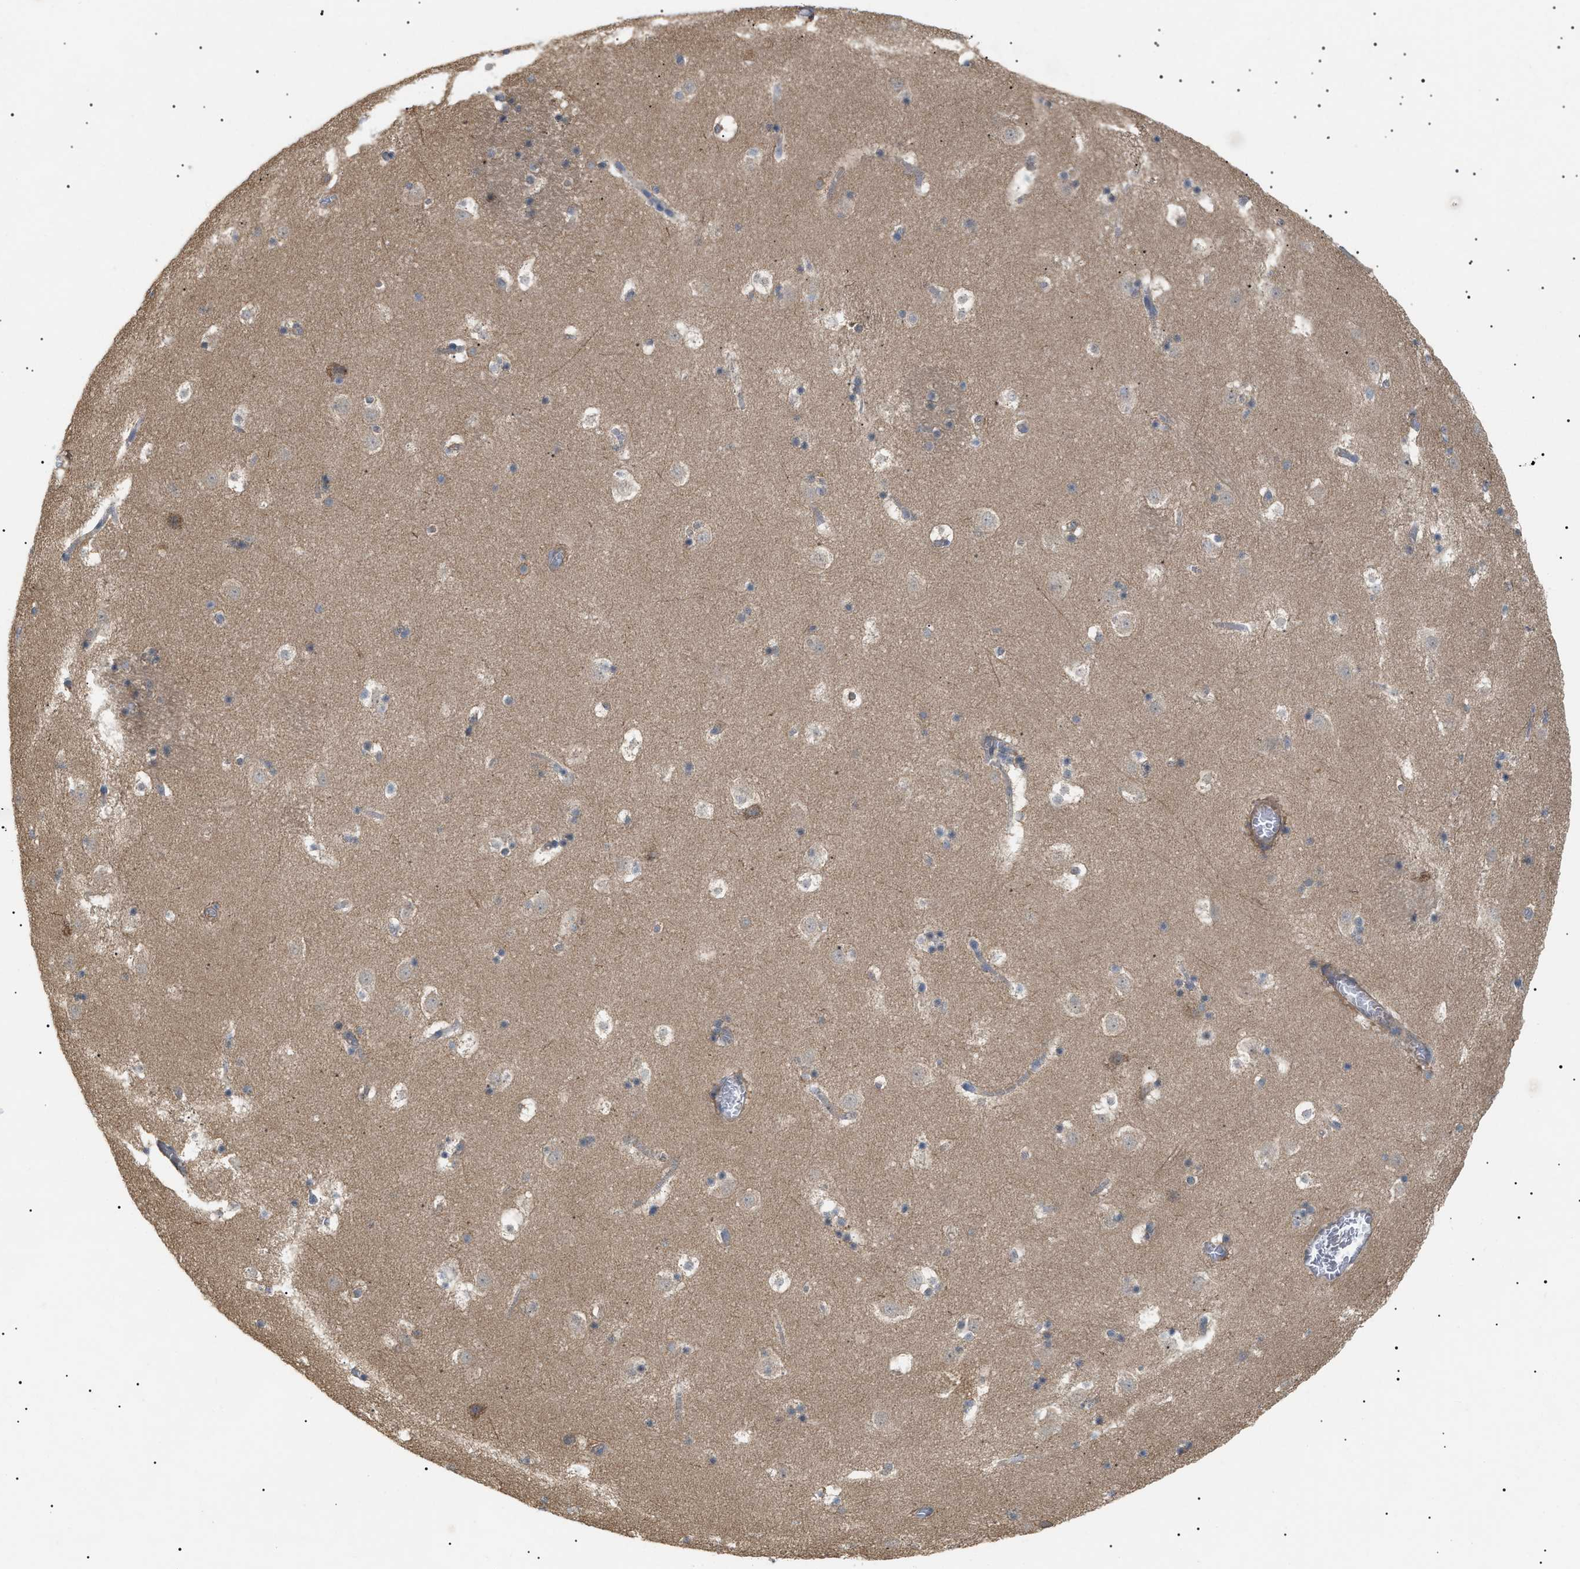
{"staining": {"intensity": "weak", "quantity": "<25%", "location": "cytoplasmic/membranous"}, "tissue": "caudate", "cell_type": "Glial cells", "image_type": "normal", "snomed": [{"axis": "morphology", "description": "Normal tissue, NOS"}, {"axis": "topography", "description": "Lateral ventricle wall"}], "caption": "DAB (3,3'-diaminobenzidine) immunohistochemical staining of normal human caudate shows no significant positivity in glial cells.", "gene": "IRS2", "patient": {"sex": "male", "age": 45}}